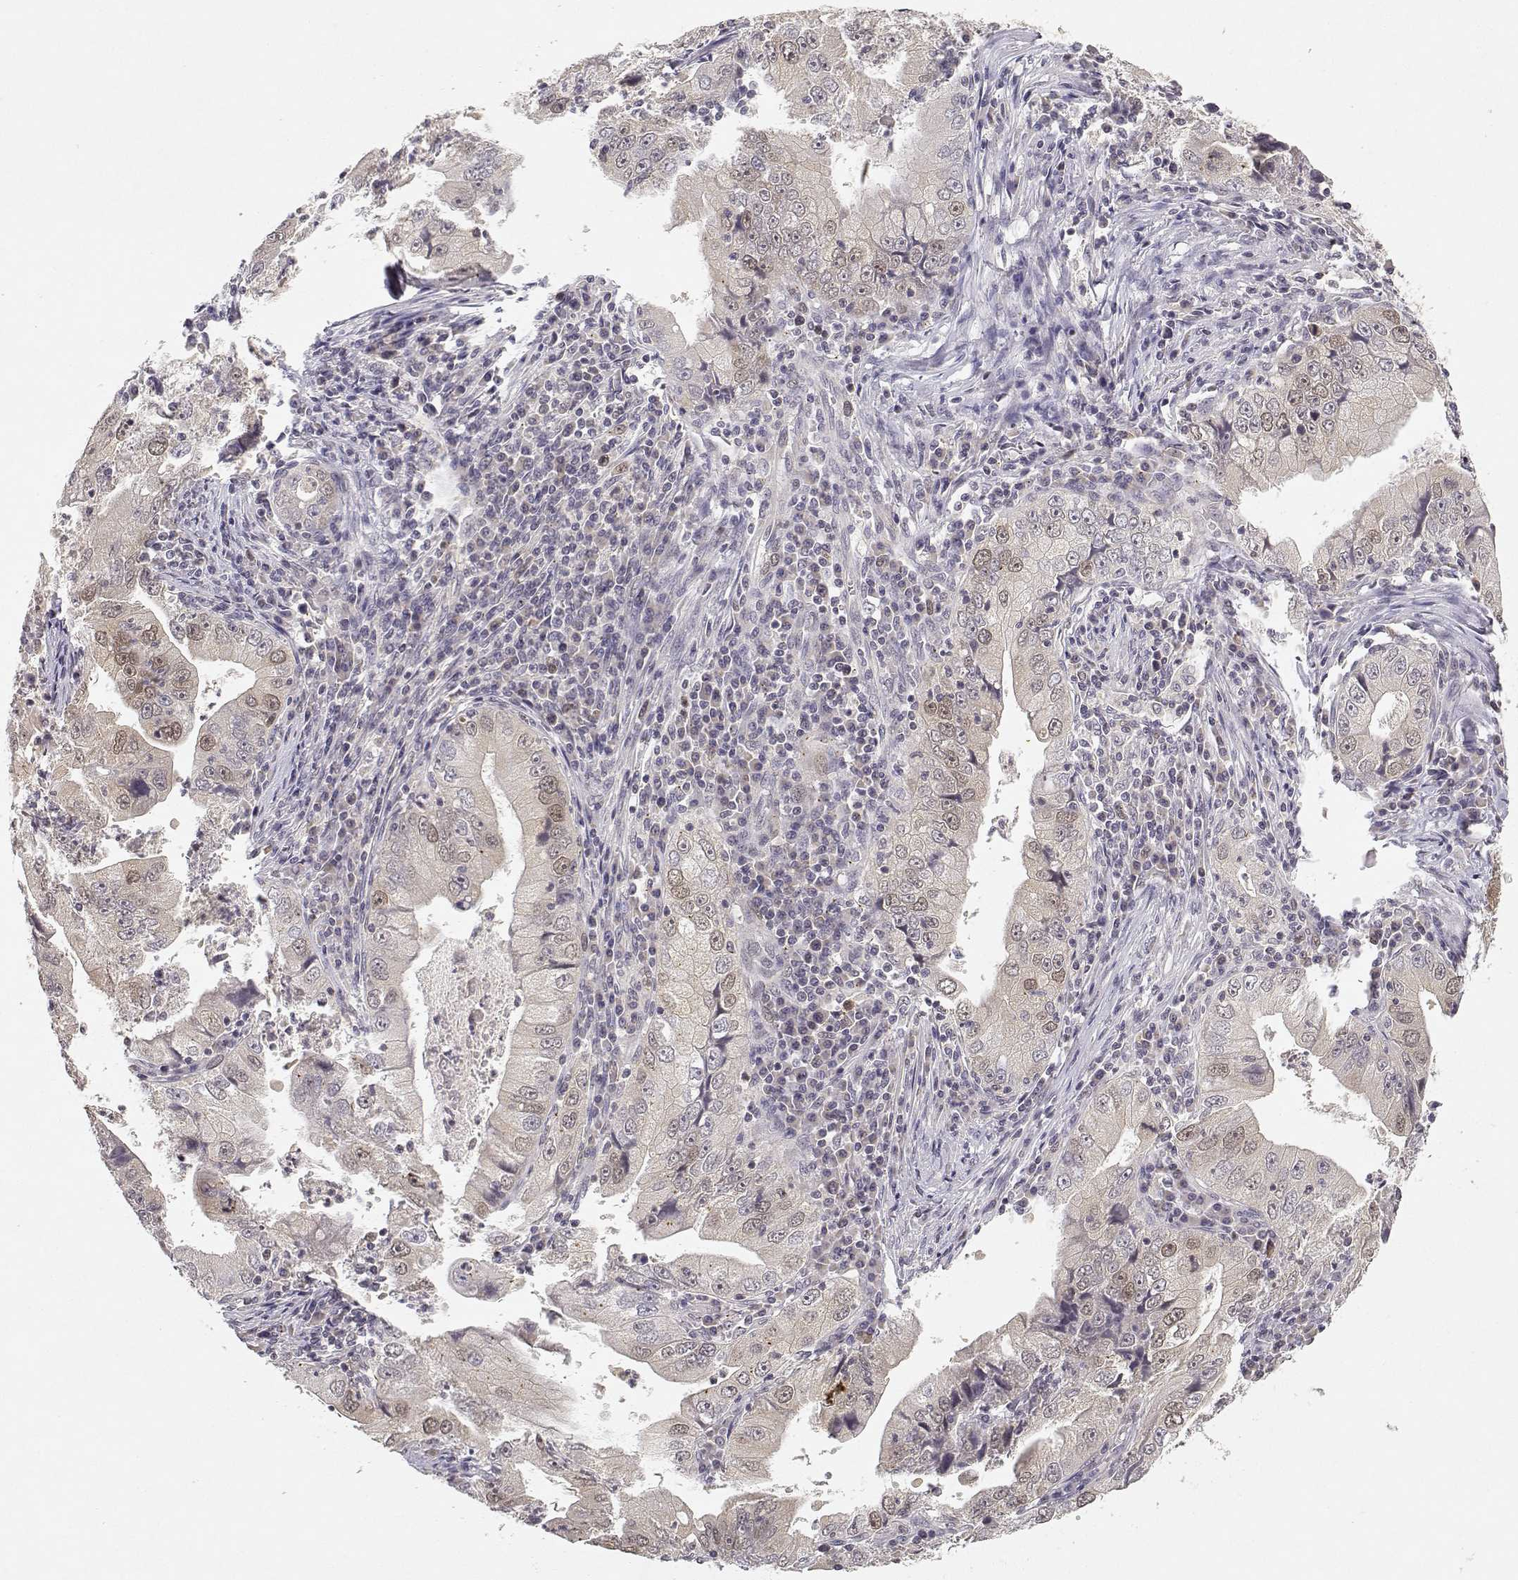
{"staining": {"intensity": "weak", "quantity": "<25%", "location": "nuclear"}, "tissue": "stomach cancer", "cell_type": "Tumor cells", "image_type": "cancer", "snomed": [{"axis": "morphology", "description": "Adenocarcinoma, NOS"}, {"axis": "topography", "description": "Stomach"}], "caption": "This is an immunohistochemistry (IHC) image of stomach adenocarcinoma. There is no expression in tumor cells.", "gene": "RAD51", "patient": {"sex": "male", "age": 76}}